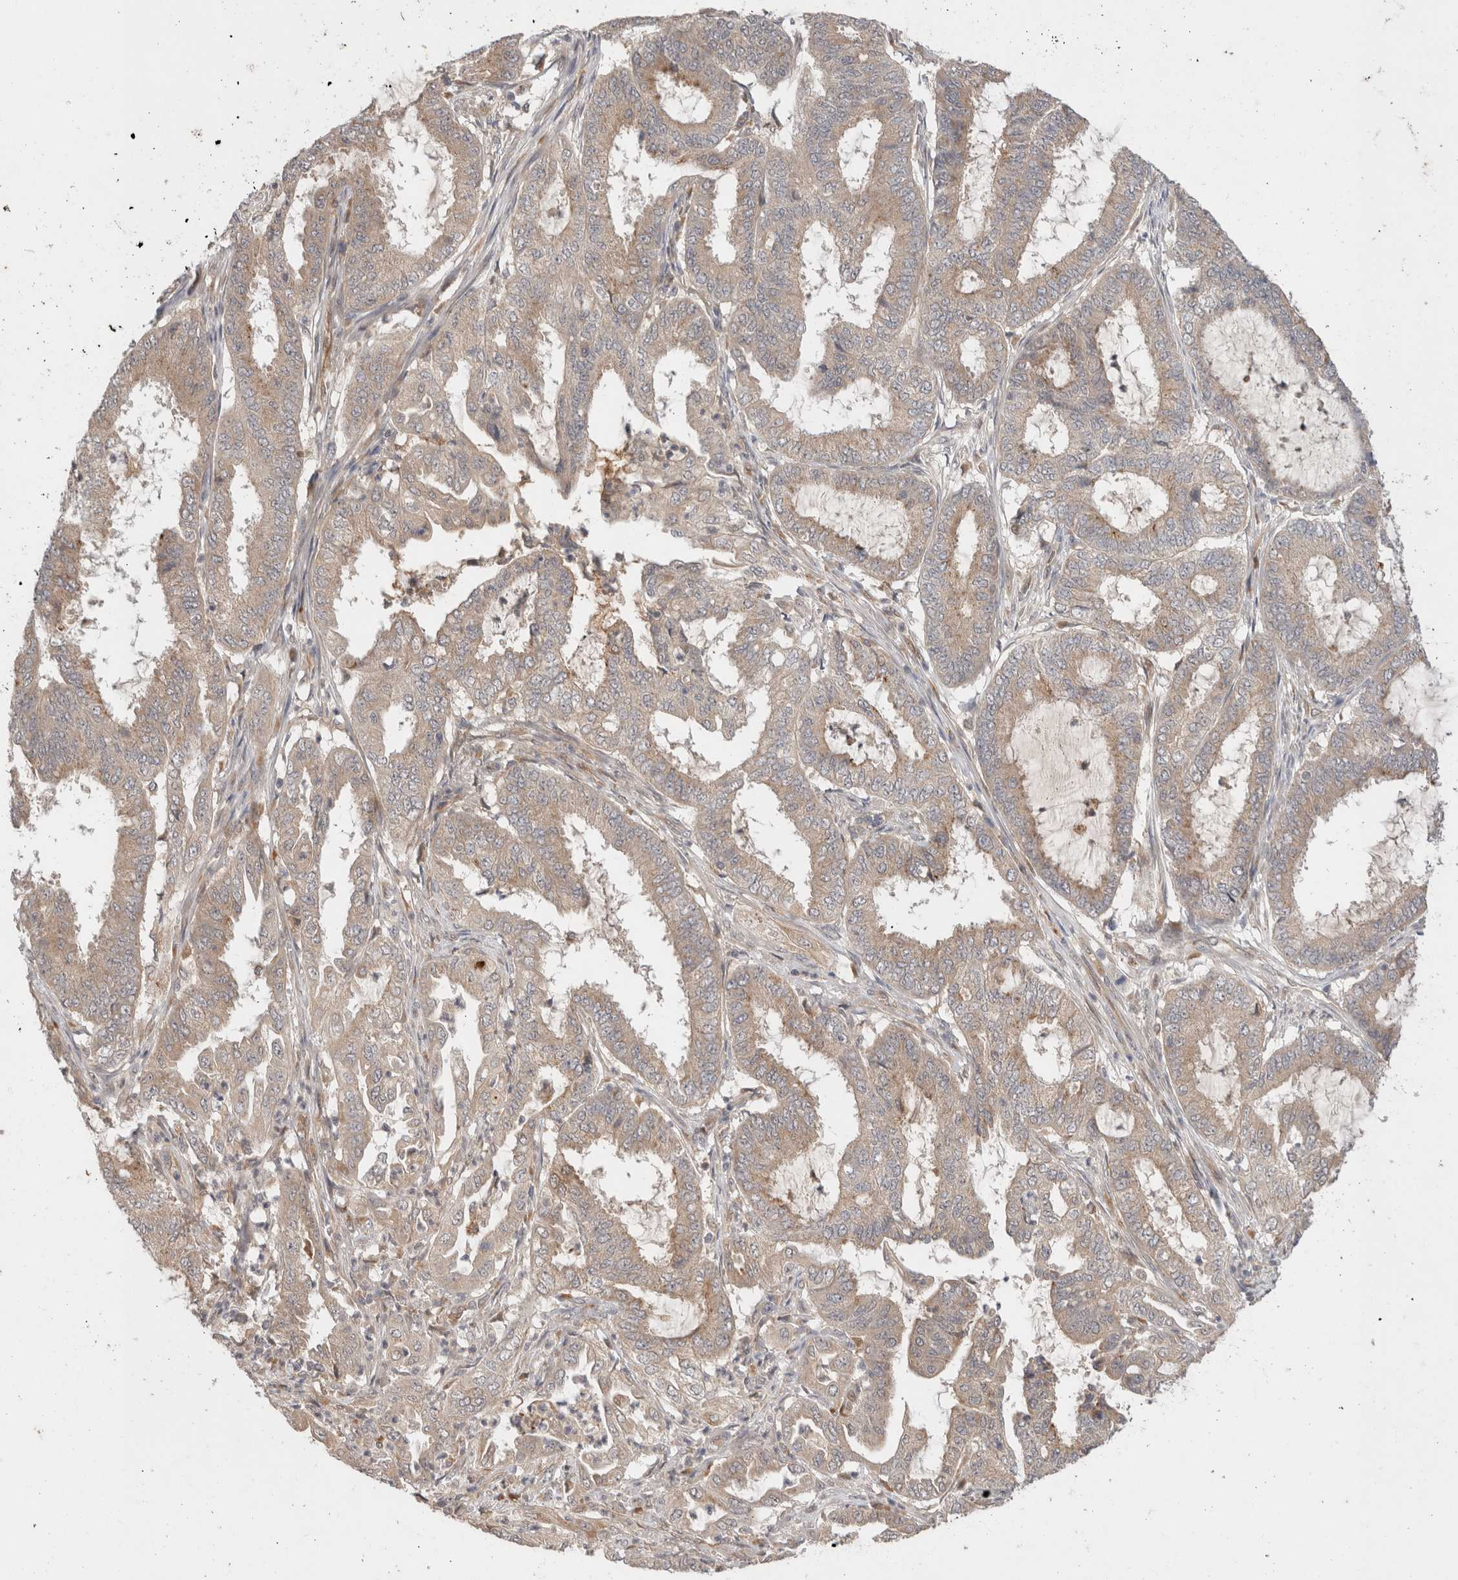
{"staining": {"intensity": "weak", "quantity": "25%-75%", "location": "cytoplasmic/membranous"}, "tissue": "endometrial cancer", "cell_type": "Tumor cells", "image_type": "cancer", "snomed": [{"axis": "morphology", "description": "Adenocarcinoma, NOS"}, {"axis": "topography", "description": "Endometrium"}], "caption": "Protein expression analysis of endometrial cancer demonstrates weak cytoplasmic/membranous staining in about 25%-75% of tumor cells.", "gene": "SGK1", "patient": {"sex": "female", "age": 51}}